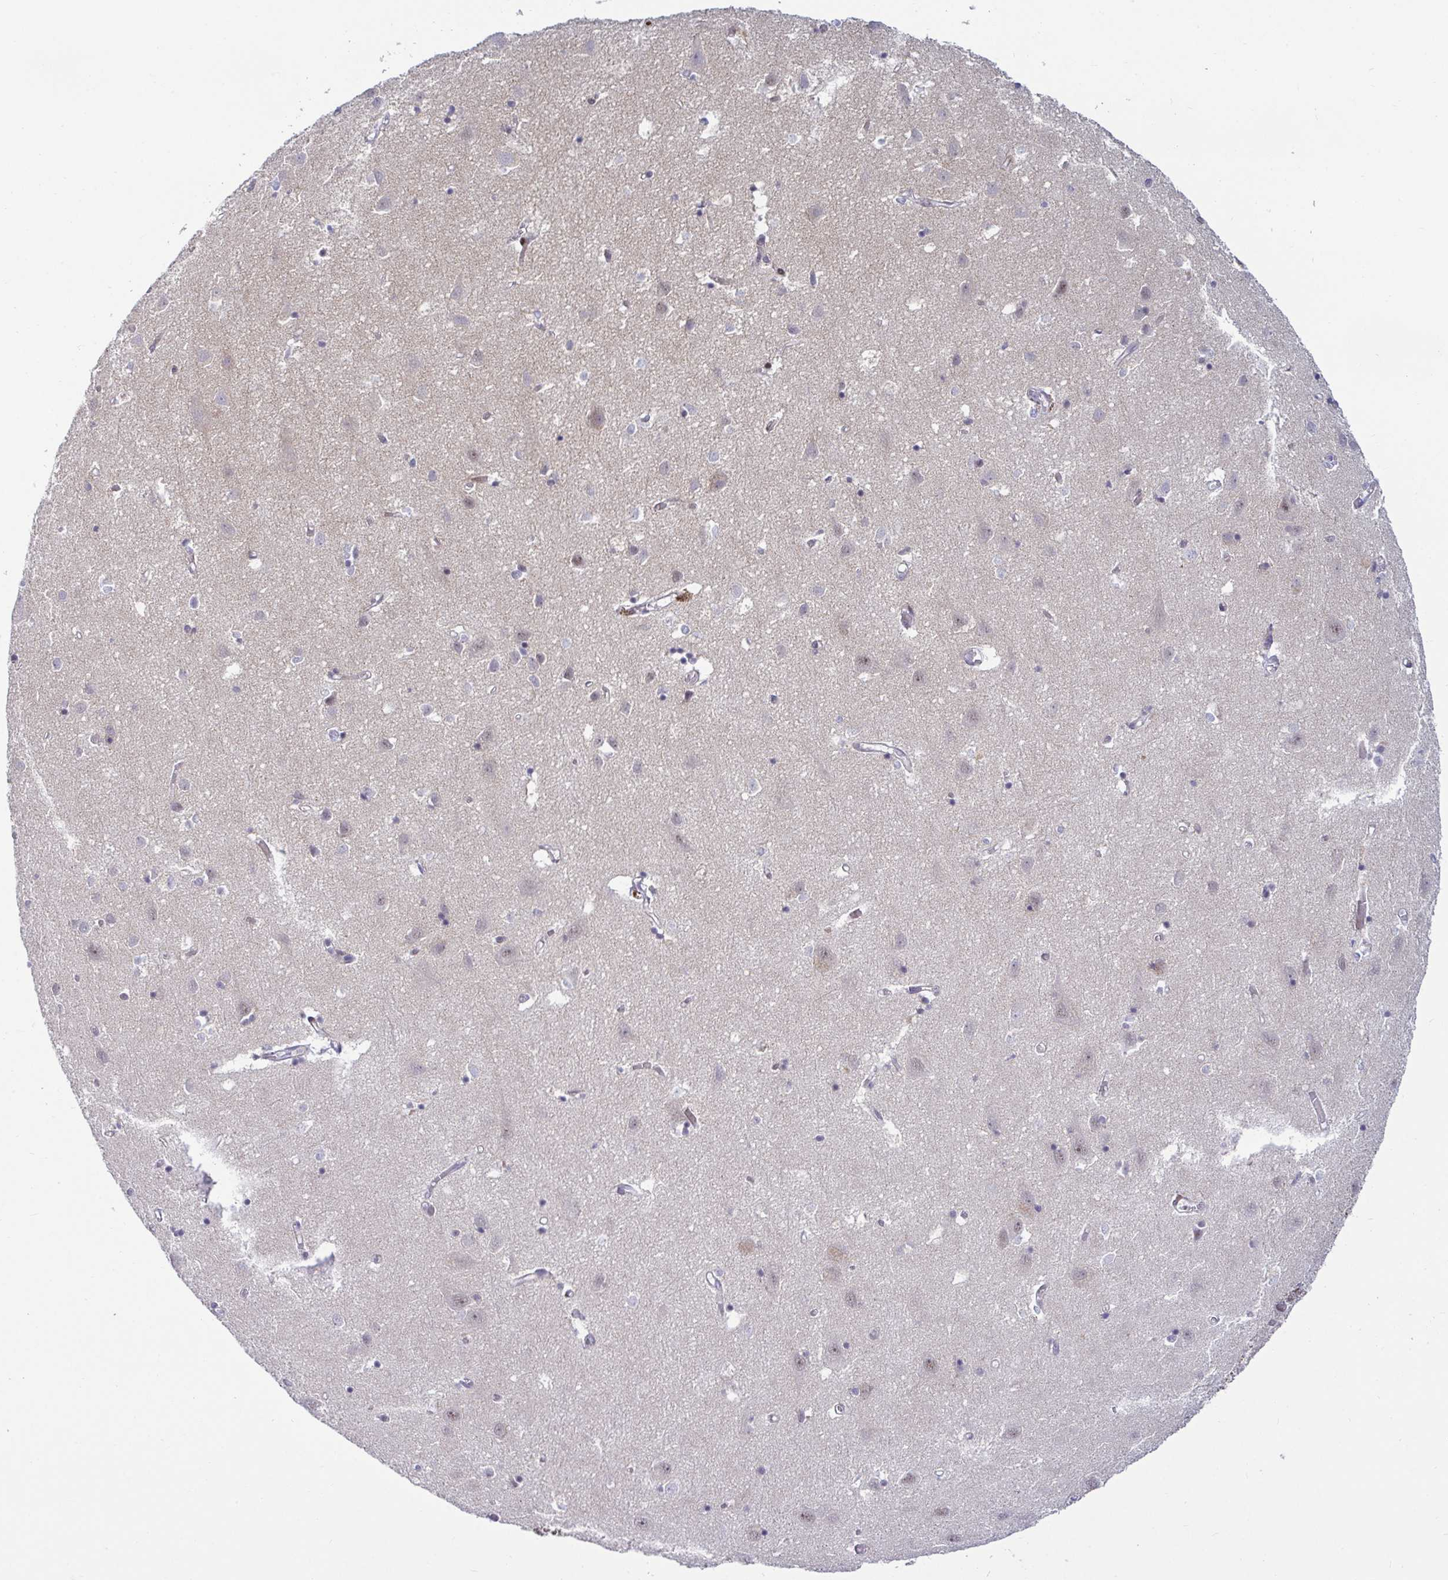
{"staining": {"intensity": "negative", "quantity": "none", "location": "none"}, "tissue": "cerebral cortex", "cell_type": "Endothelial cells", "image_type": "normal", "snomed": [{"axis": "morphology", "description": "Normal tissue, NOS"}, {"axis": "topography", "description": "Cerebral cortex"}], "caption": "An IHC micrograph of unremarkable cerebral cortex is shown. There is no staining in endothelial cells of cerebral cortex.", "gene": "DZIP1", "patient": {"sex": "male", "age": 70}}